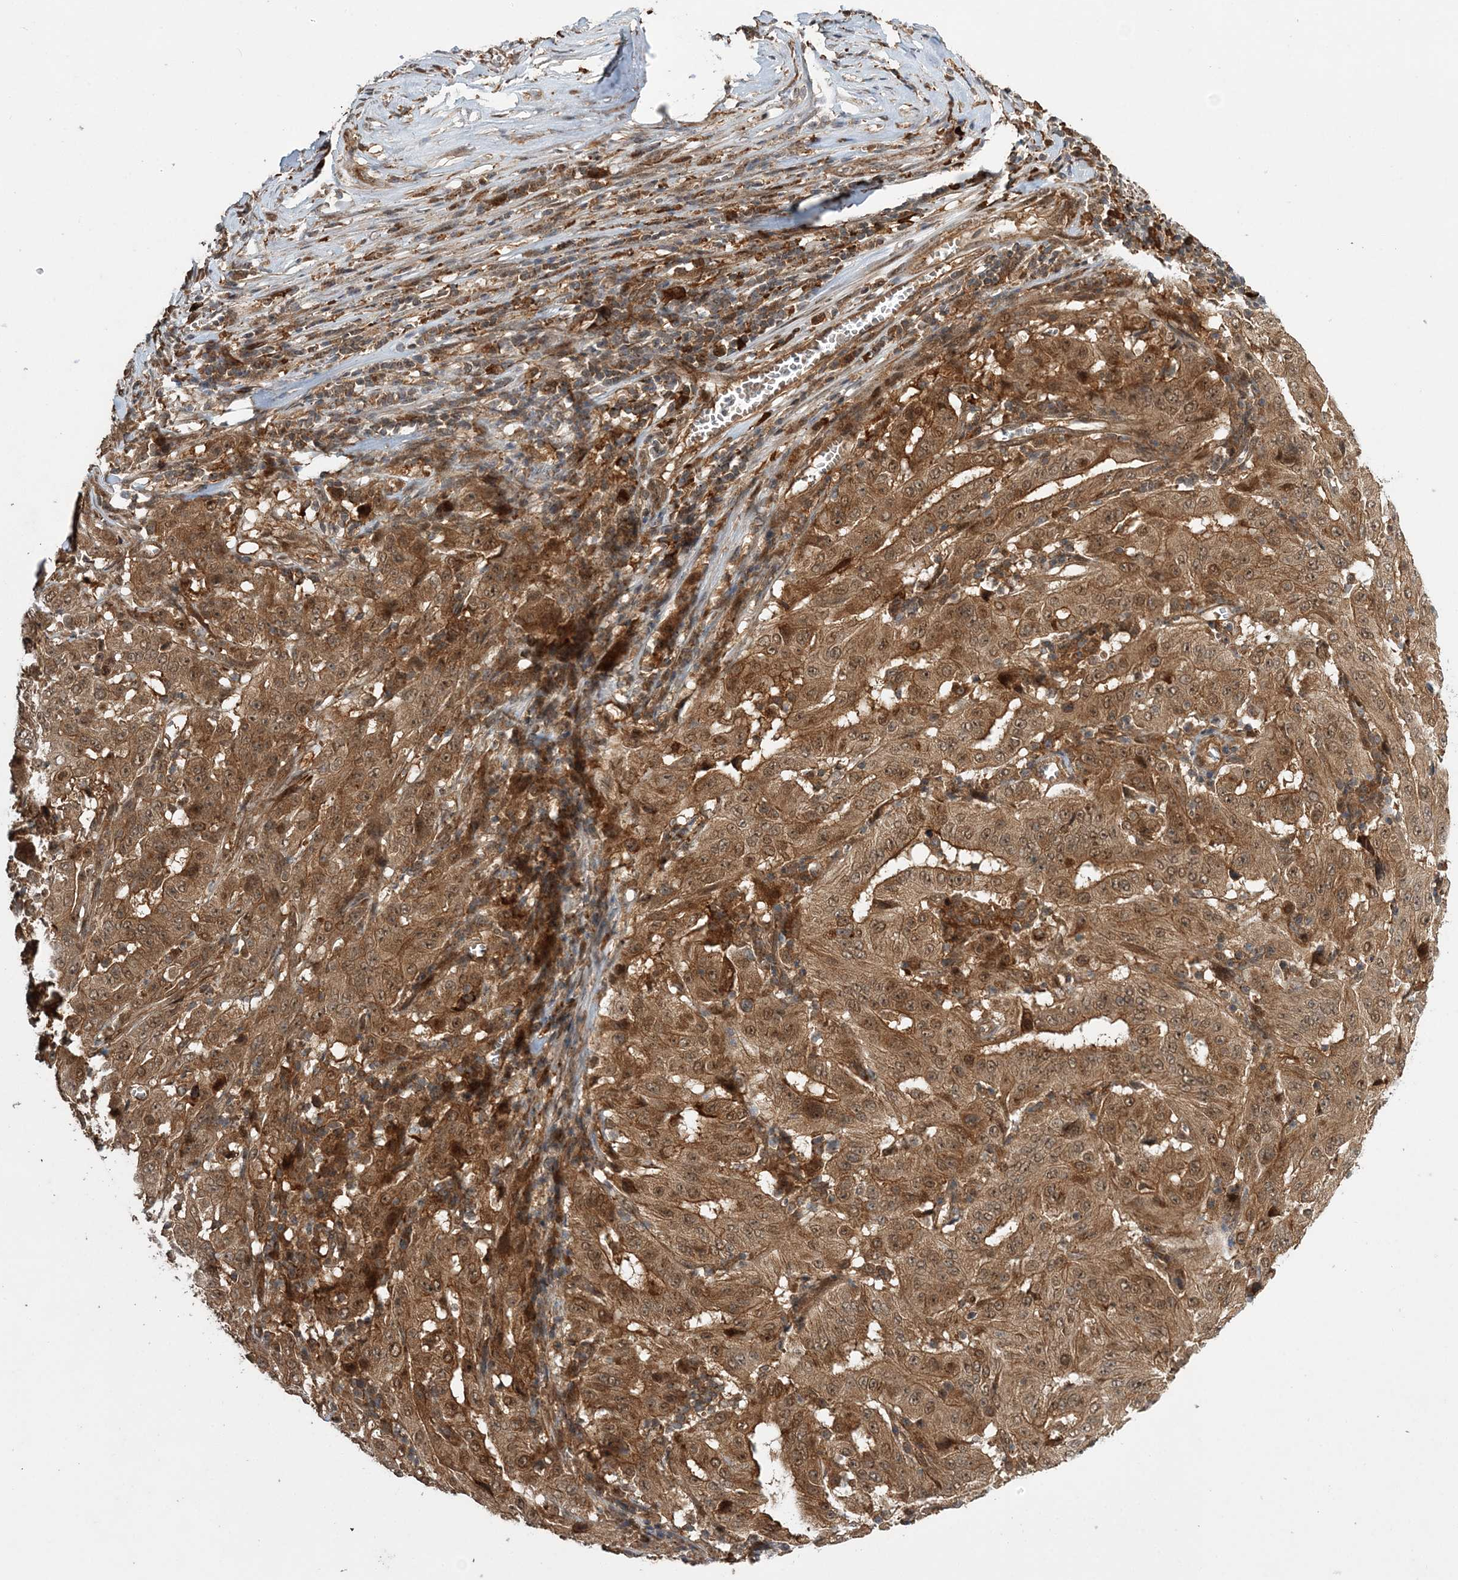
{"staining": {"intensity": "moderate", "quantity": ">75%", "location": "cytoplasmic/membranous,nuclear"}, "tissue": "pancreatic cancer", "cell_type": "Tumor cells", "image_type": "cancer", "snomed": [{"axis": "morphology", "description": "Adenocarcinoma, NOS"}, {"axis": "topography", "description": "Pancreas"}], "caption": "IHC (DAB (3,3'-diaminobenzidine)) staining of pancreatic adenocarcinoma reveals moderate cytoplasmic/membranous and nuclear protein positivity in about >75% of tumor cells.", "gene": "UBTD2", "patient": {"sex": "male", "age": 63}}